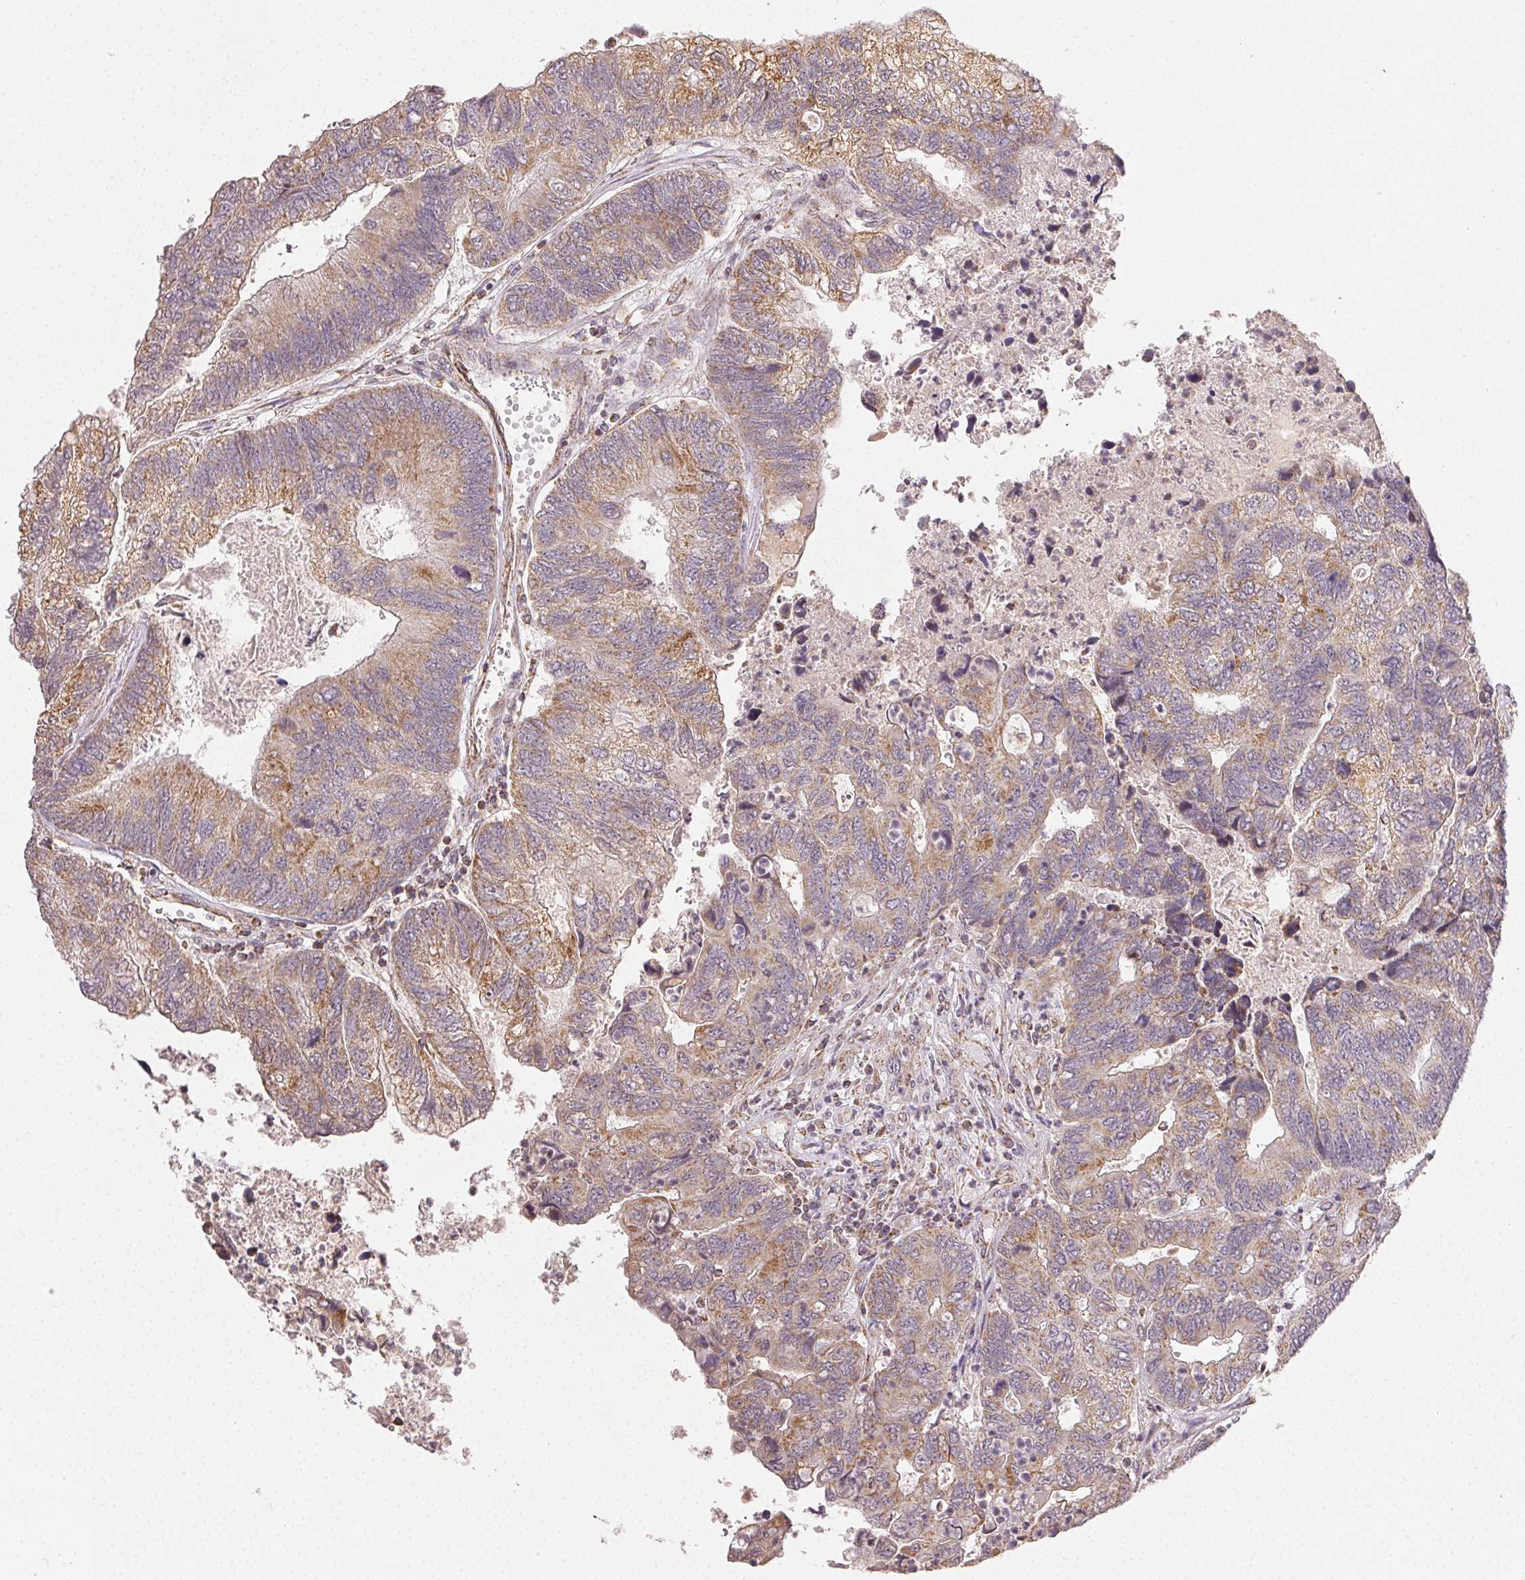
{"staining": {"intensity": "weak", "quantity": ">75%", "location": "cytoplasmic/membranous"}, "tissue": "colorectal cancer", "cell_type": "Tumor cells", "image_type": "cancer", "snomed": [{"axis": "morphology", "description": "Adenocarcinoma, NOS"}, {"axis": "topography", "description": "Colon"}], "caption": "This photomicrograph demonstrates colorectal cancer (adenocarcinoma) stained with IHC to label a protein in brown. The cytoplasmic/membranous of tumor cells show weak positivity for the protein. Nuclei are counter-stained blue.", "gene": "CLASP1", "patient": {"sex": "female", "age": 67}}